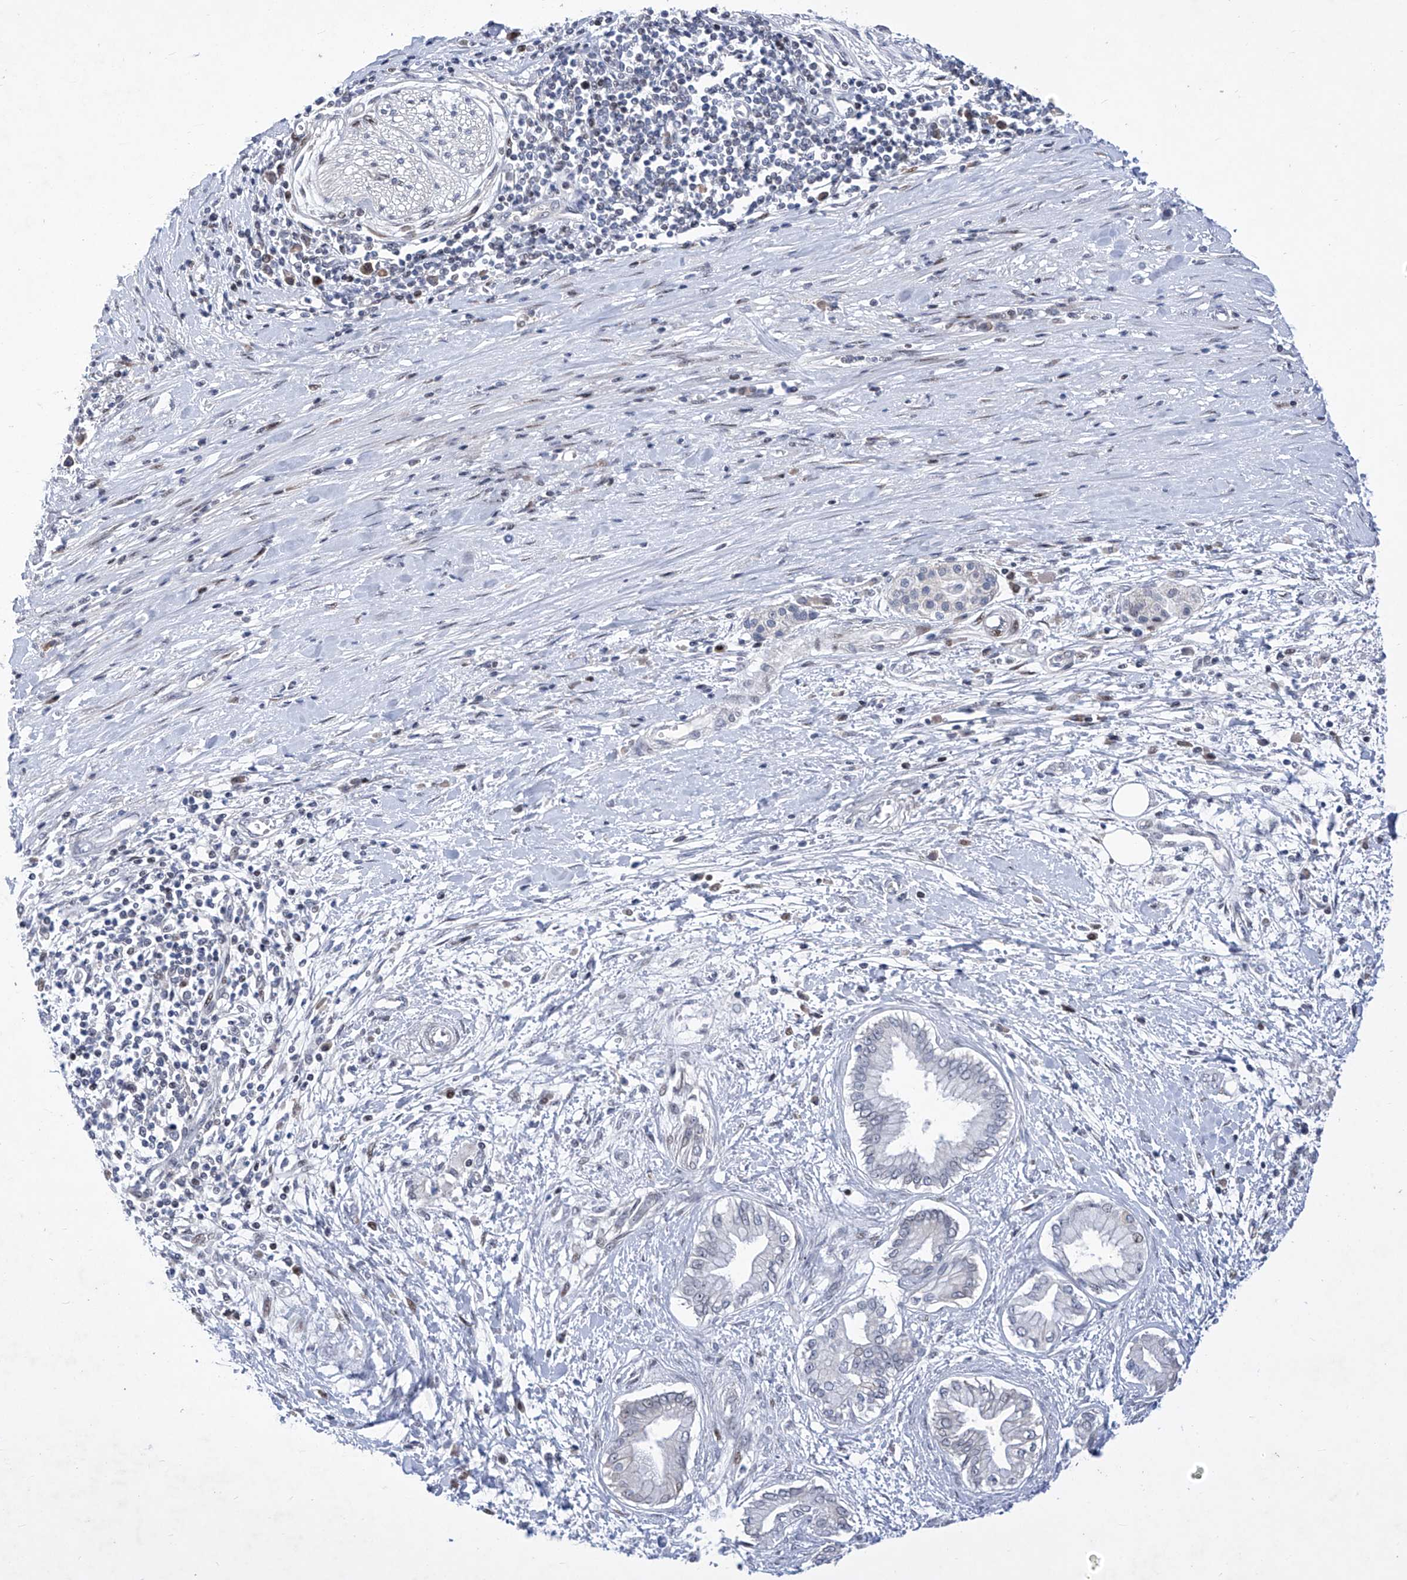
{"staining": {"intensity": "negative", "quantity": "none", "location": "none"}, "tissue": "pancreatic cancer", "cell_type": "Tumor cells", "image_type": "cancer", "snomed": [{"axis": "morphology", "description": "Adenocarcinoma, NOS"}, {"axis": "topography", "description": "Pancreas"}], "caption": "A high-resolution micrograph shows immunohistochemistry (IHC) staining of pancreatic cancer (adenocarcinoma), which displays no significant positivity in tumor cells. (DAB immunohistochemistry, high magnification).", "gene": "NUFIP1", "patient": {"sex": "male", "age": 58}}